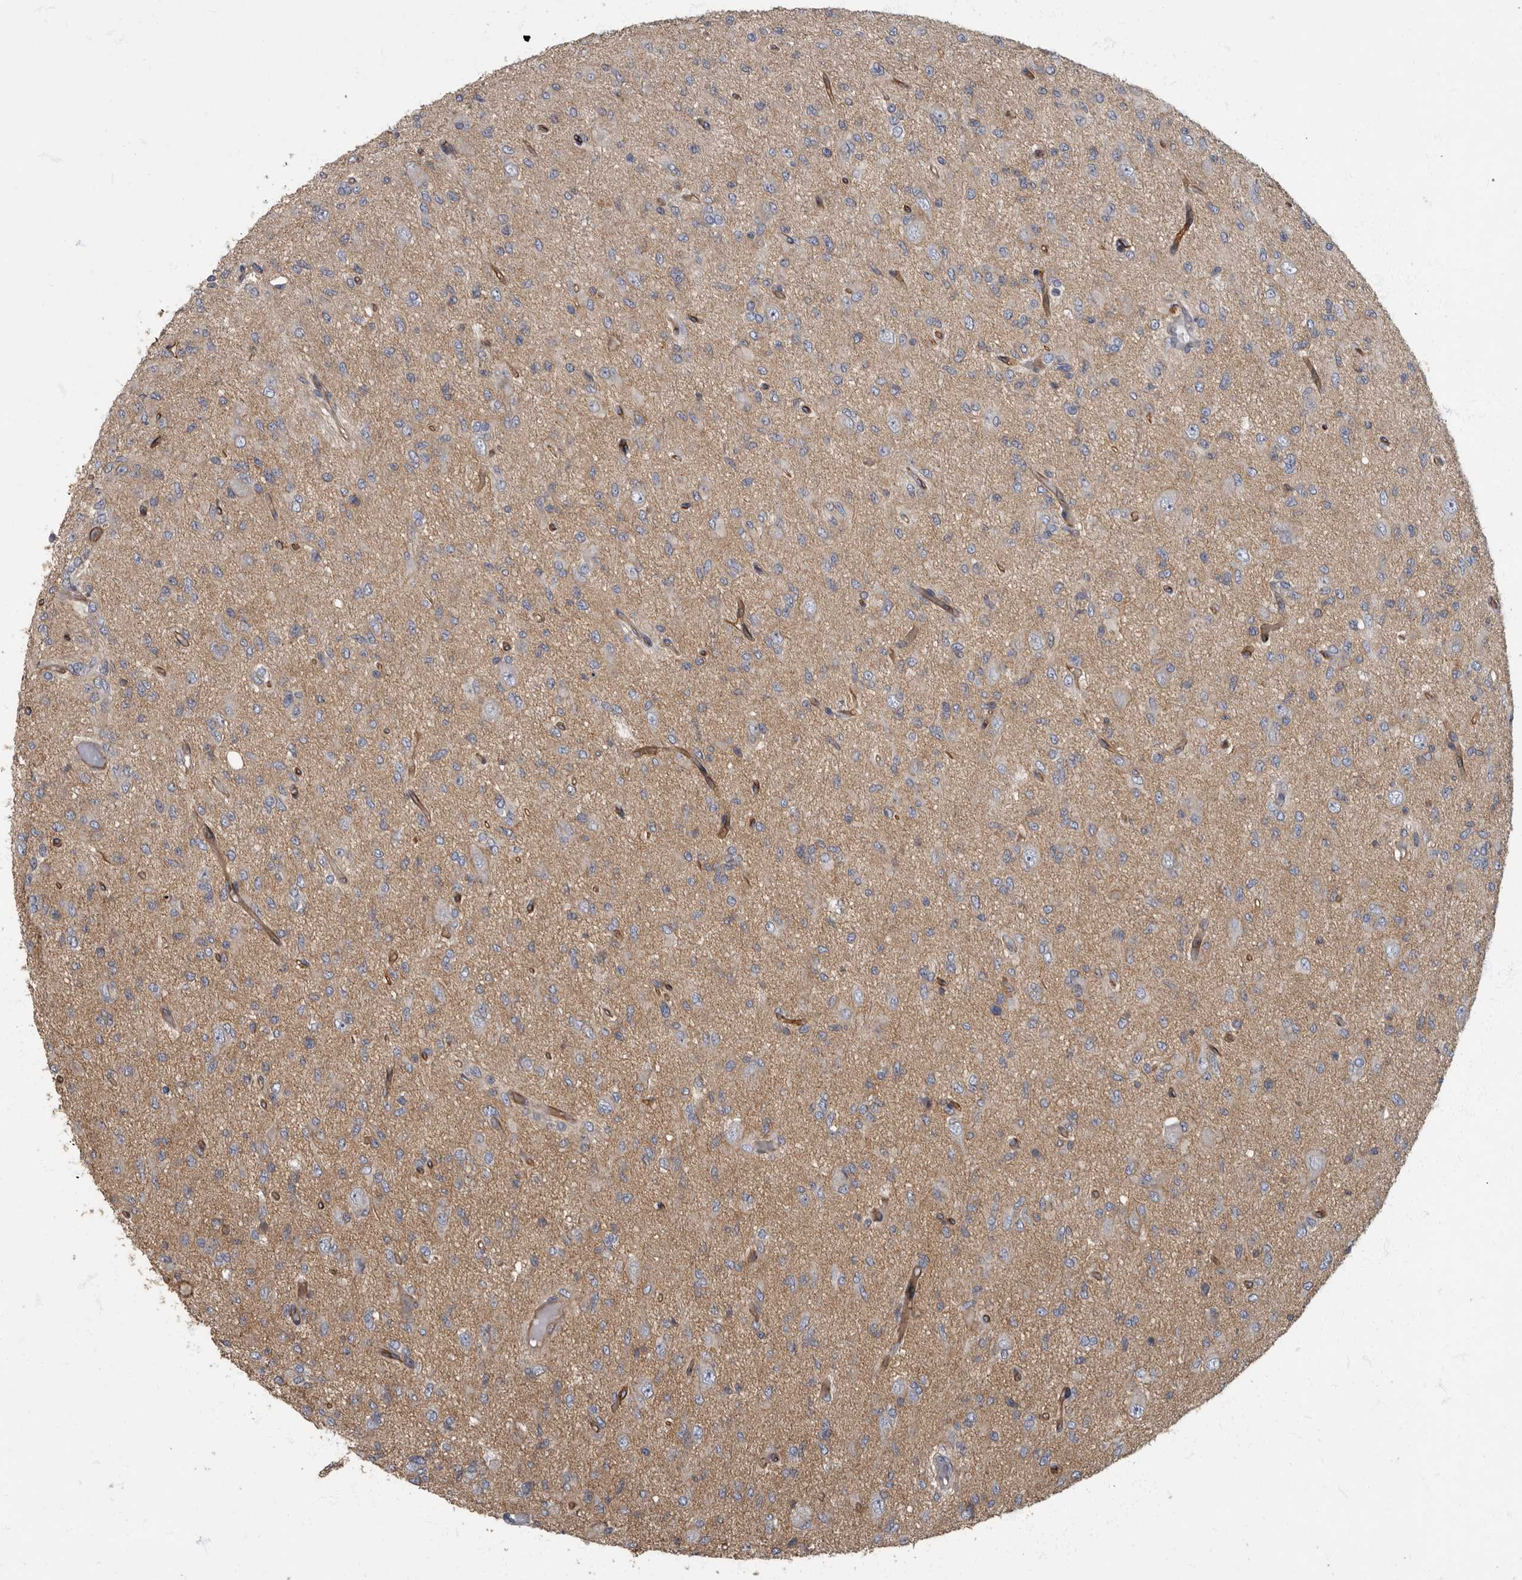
{"staining": {"intensity": "negative", "quantity": "none", "location": "none"}, "tissue": "glioma", "cell_type": "Tumor cells", "image_type": "cancer", "snomed": [{"axis": "morphology", "description": "Glioma, malignant, High grade"}, {"axis": "topography", "description": "Brain"}], "caption": "Immunohistochemistry (IHC) of human malignant glioma (high-grade) displays no staining in tumor cells. (DAB IHC with hematoxylin counter stain).", "gene": "PDK1", "patient": {"sex": "female", "age": 59}}